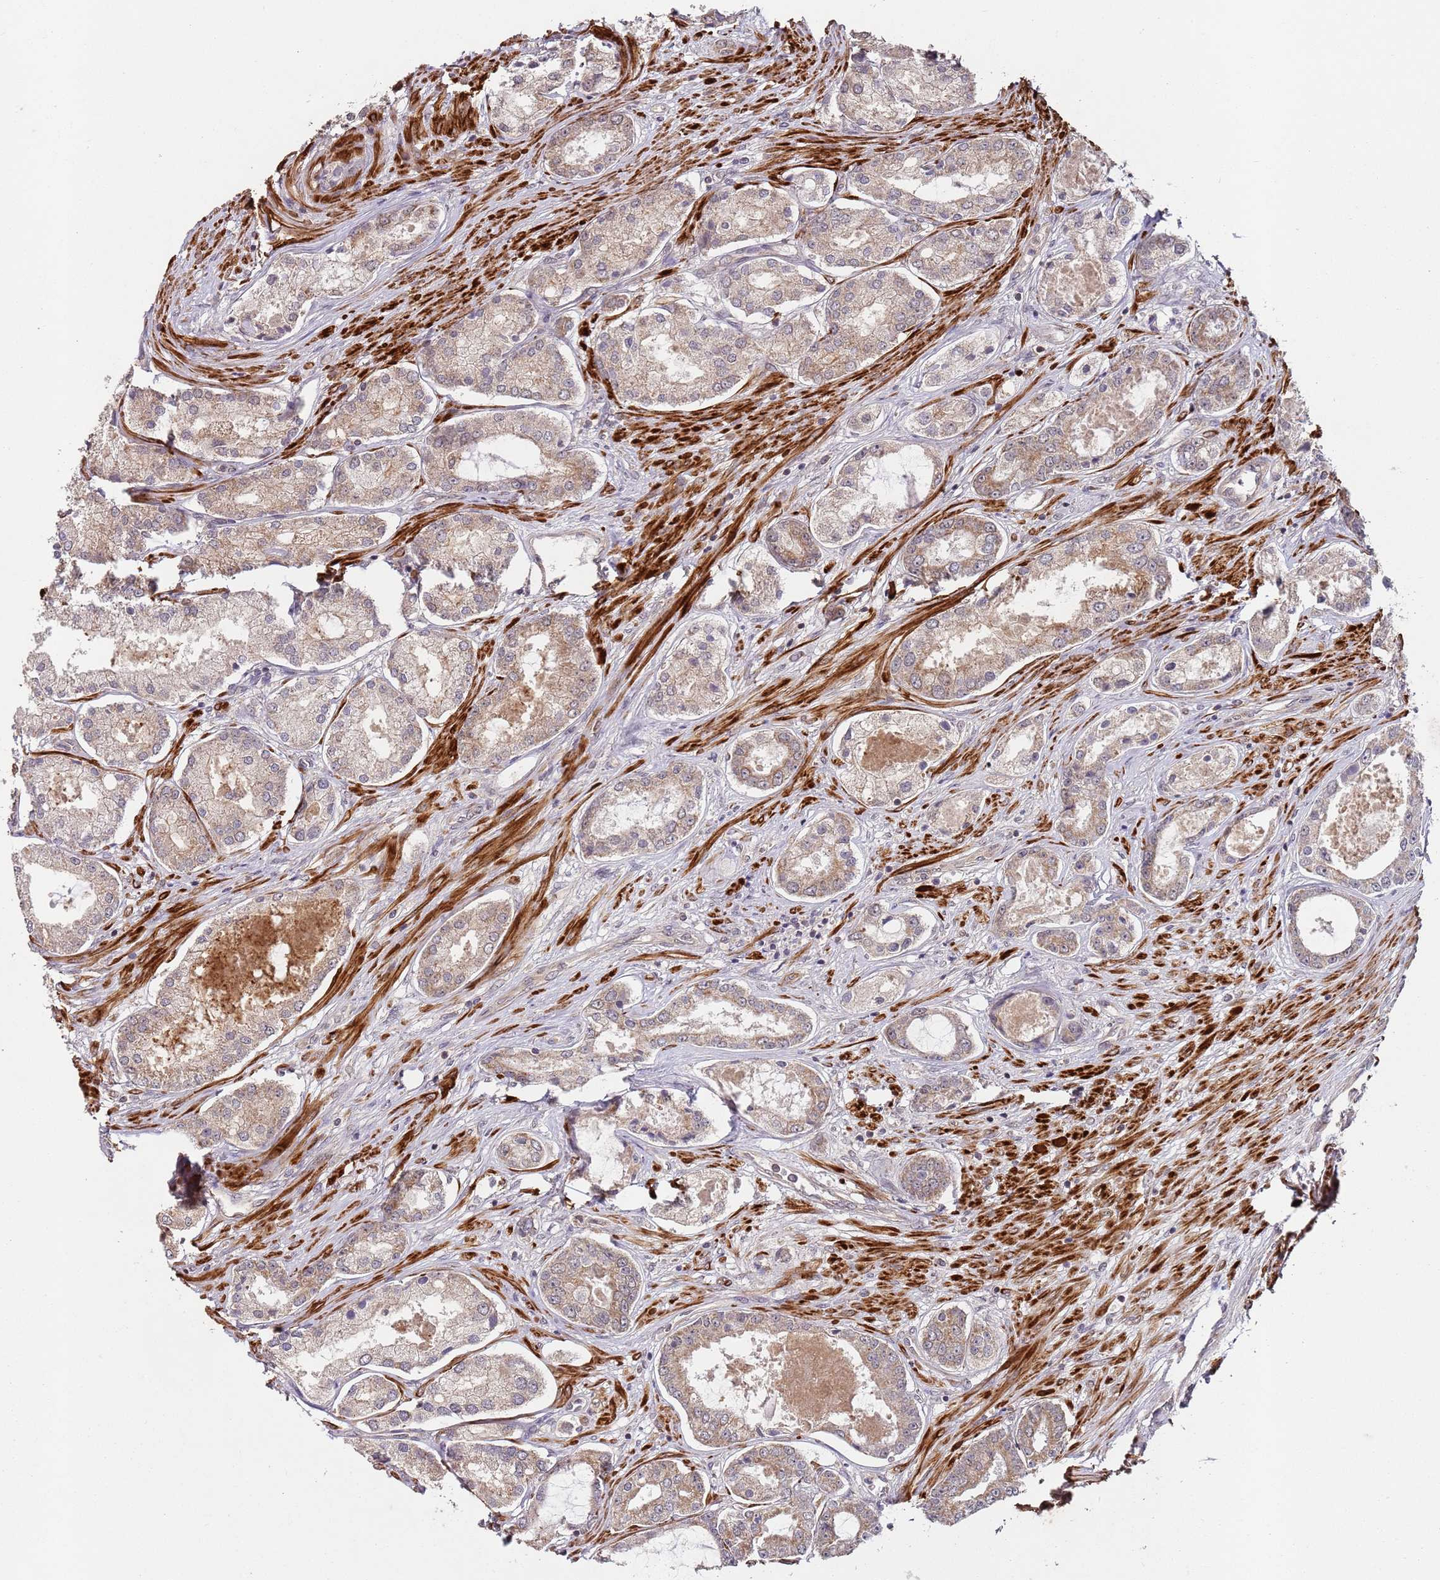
{"staining": {"intensity": "weak", "quantity": ">75%", "location": "cytoplasmic/membranous"}, "tissue": "prostate cancer", "cell_type": "Tumor cells", "image_type": "cancer", "snomed": [{"axis": "morphology", "description": "Adenocarcinoma, Low grade"}, {"axis": "topography", "description": "Prostate"}], "caption": "There is low levels of weak cytoplasmic/membranous positivity in tumor cells of prostate cancer (adenocarcinoma (low-grade)), as demonstrated by immunohistochemical staining (brown color).", "gene": "LIN37", "patient": {"sex": "male", "age": 68}}